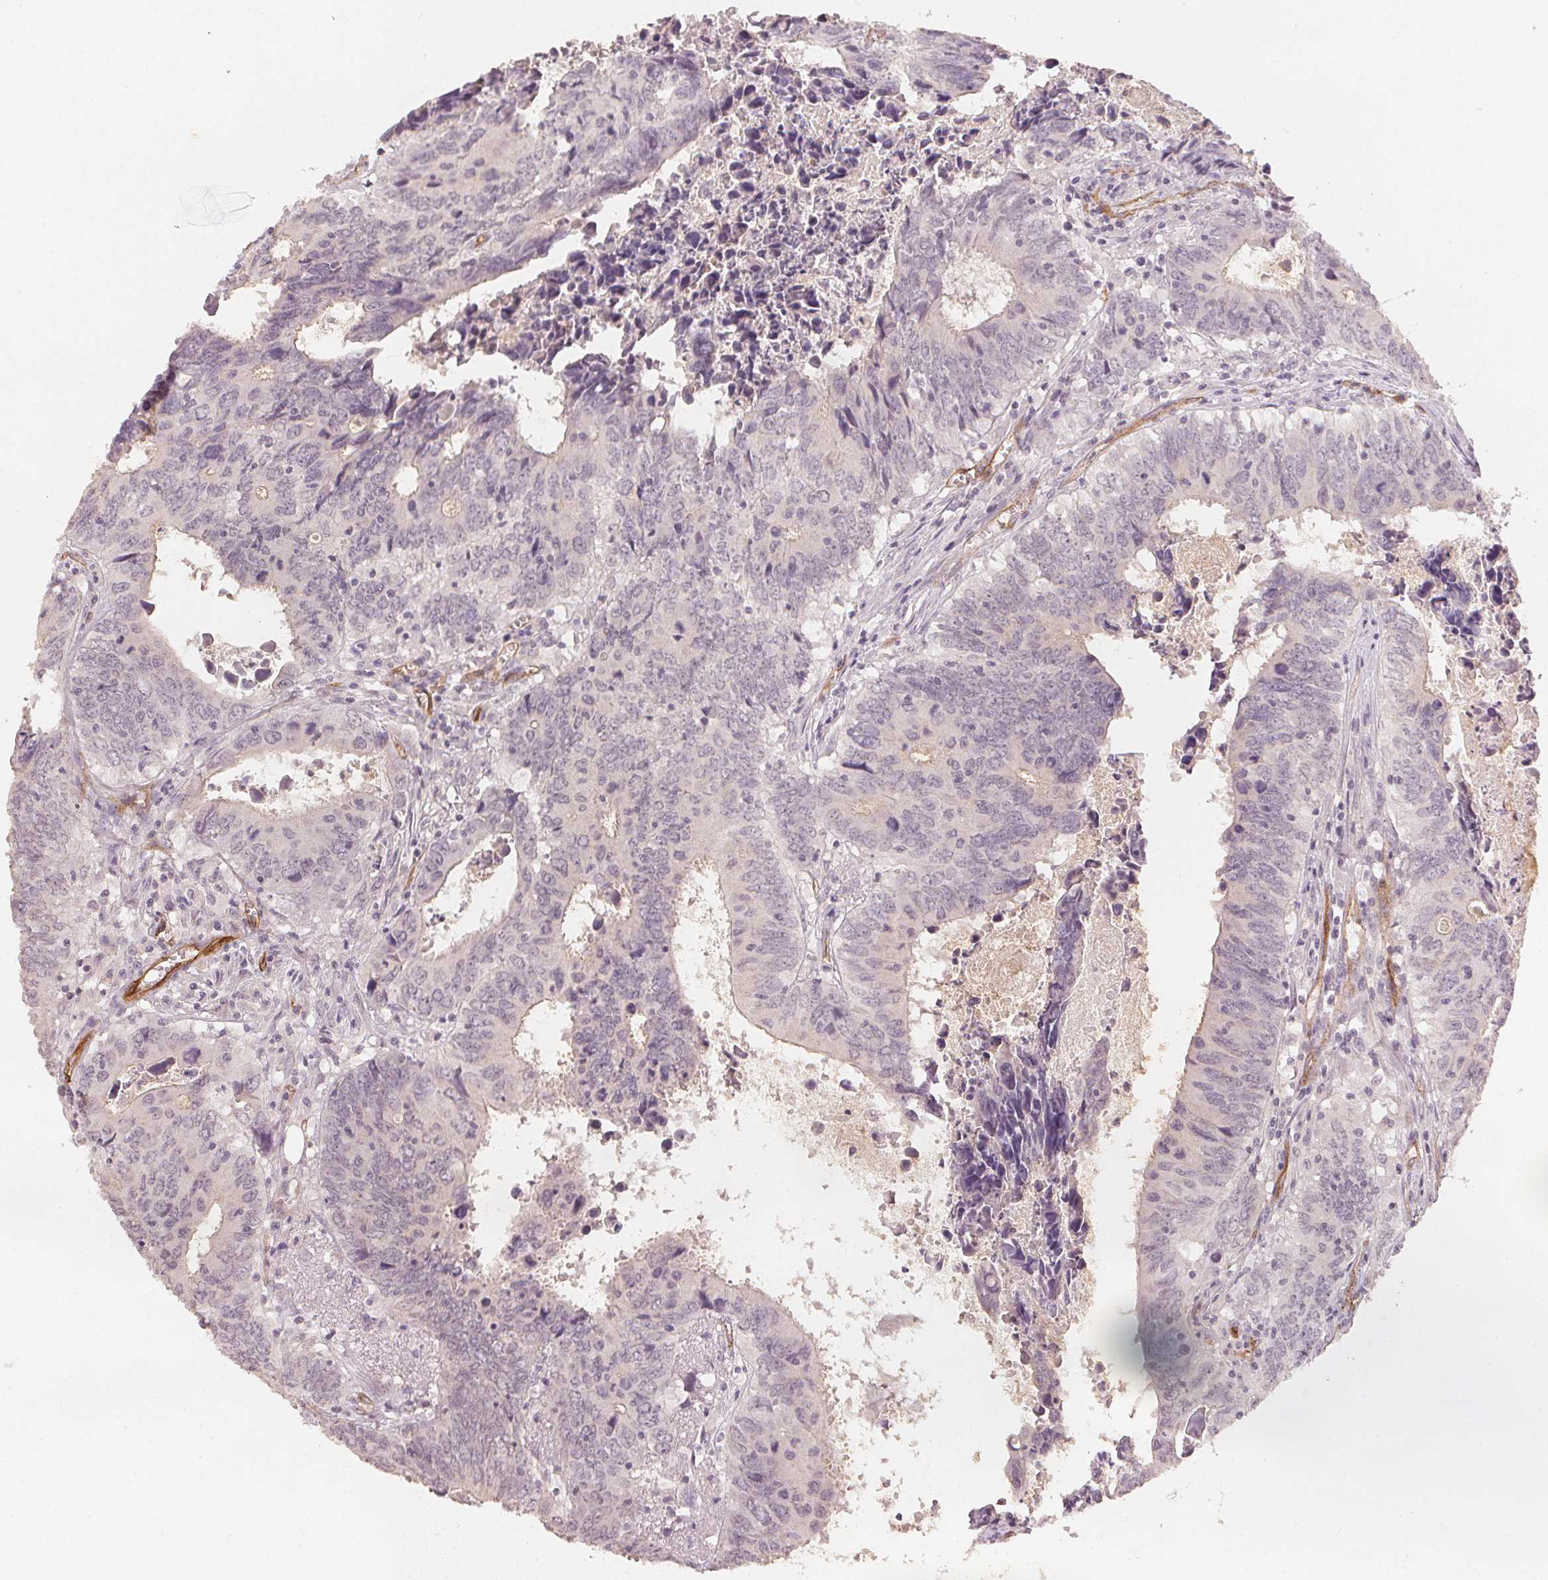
{"staining": {"intensity": "negative", "quantity": "none", "location": "none"}, "tissue": "colorectal cancer", "cell_type": "Tumor cells", "image_type": "cancer", "snomed": [{"axis": "morphology", "description": "Adenocarcinoma, NOS"}, {"axis": "topography", "description": "Colon"}], "caption": "This is an immunohistochemistry (IHC) image of human colorectal adenocarcinoma. There is no staining in tumor cells.", "gene": "CIB1", "patient": {"sex": "female", "age": 82}}